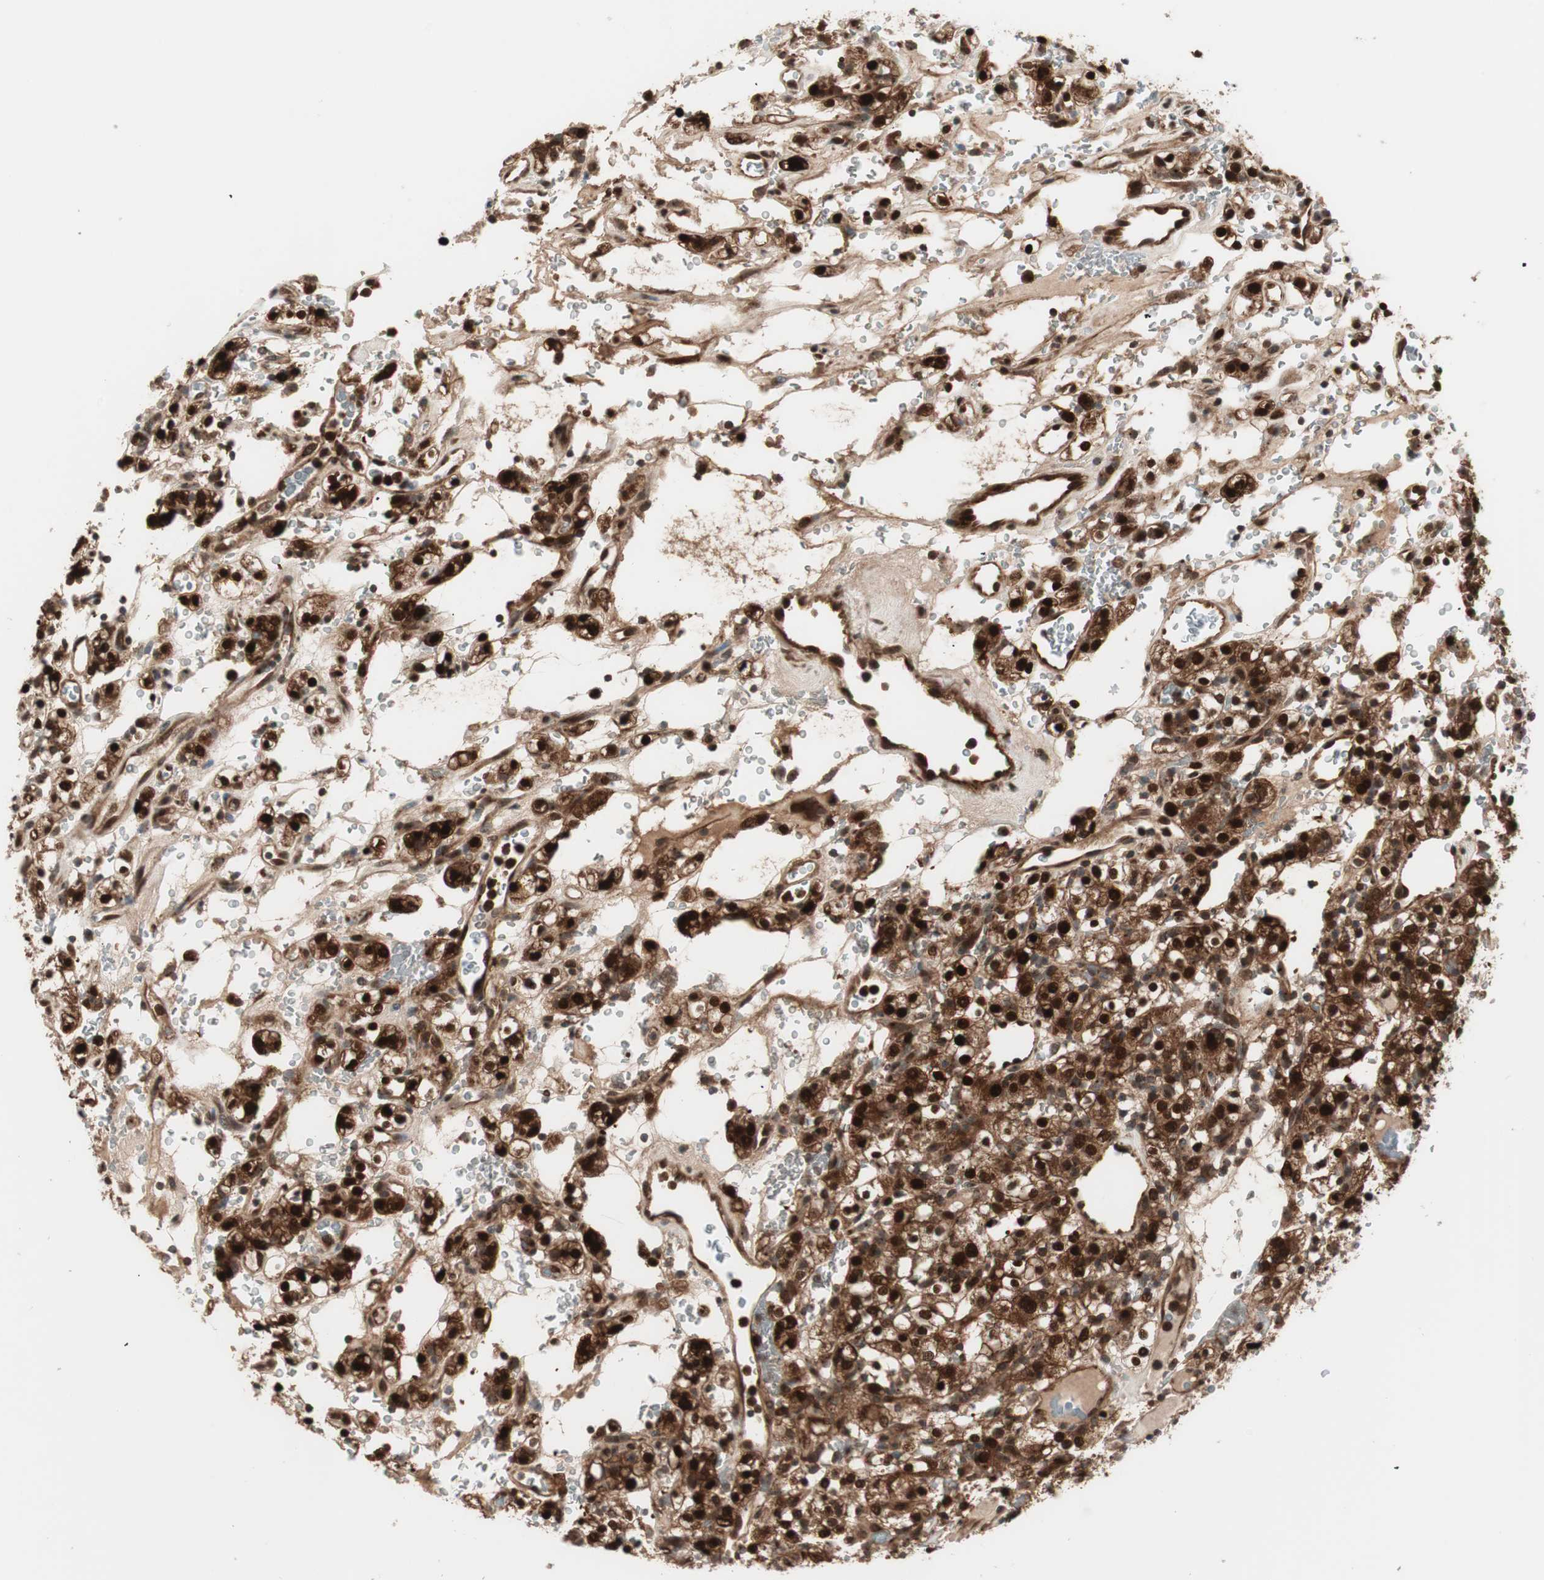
{"staining": {"intensity": "strong", "quantity": ">75%", "location": "cytoplasmic/membranous,nuclear"}, "tissue": "renal cancer", "cell_type": "Tumor cells", "image_type": "cancer", "snomed": [{"axis": "morphology", "description": "Normal tissue, NOS"}, {"axis": "morphology", "description": "Adenocarcinoma, NOS"}, {"axis": "topography", "description": "Kidney"}], "caption": "Renal cancer (adenocarcinoma) tissue reveals strong cytoplasmic/membranous and nuclear positivity in approximately >75% of tumor cells, visualized by immunohistochemistry.", "gene": "PRKG2", "patient": {"sex": "female", "age": 72}}